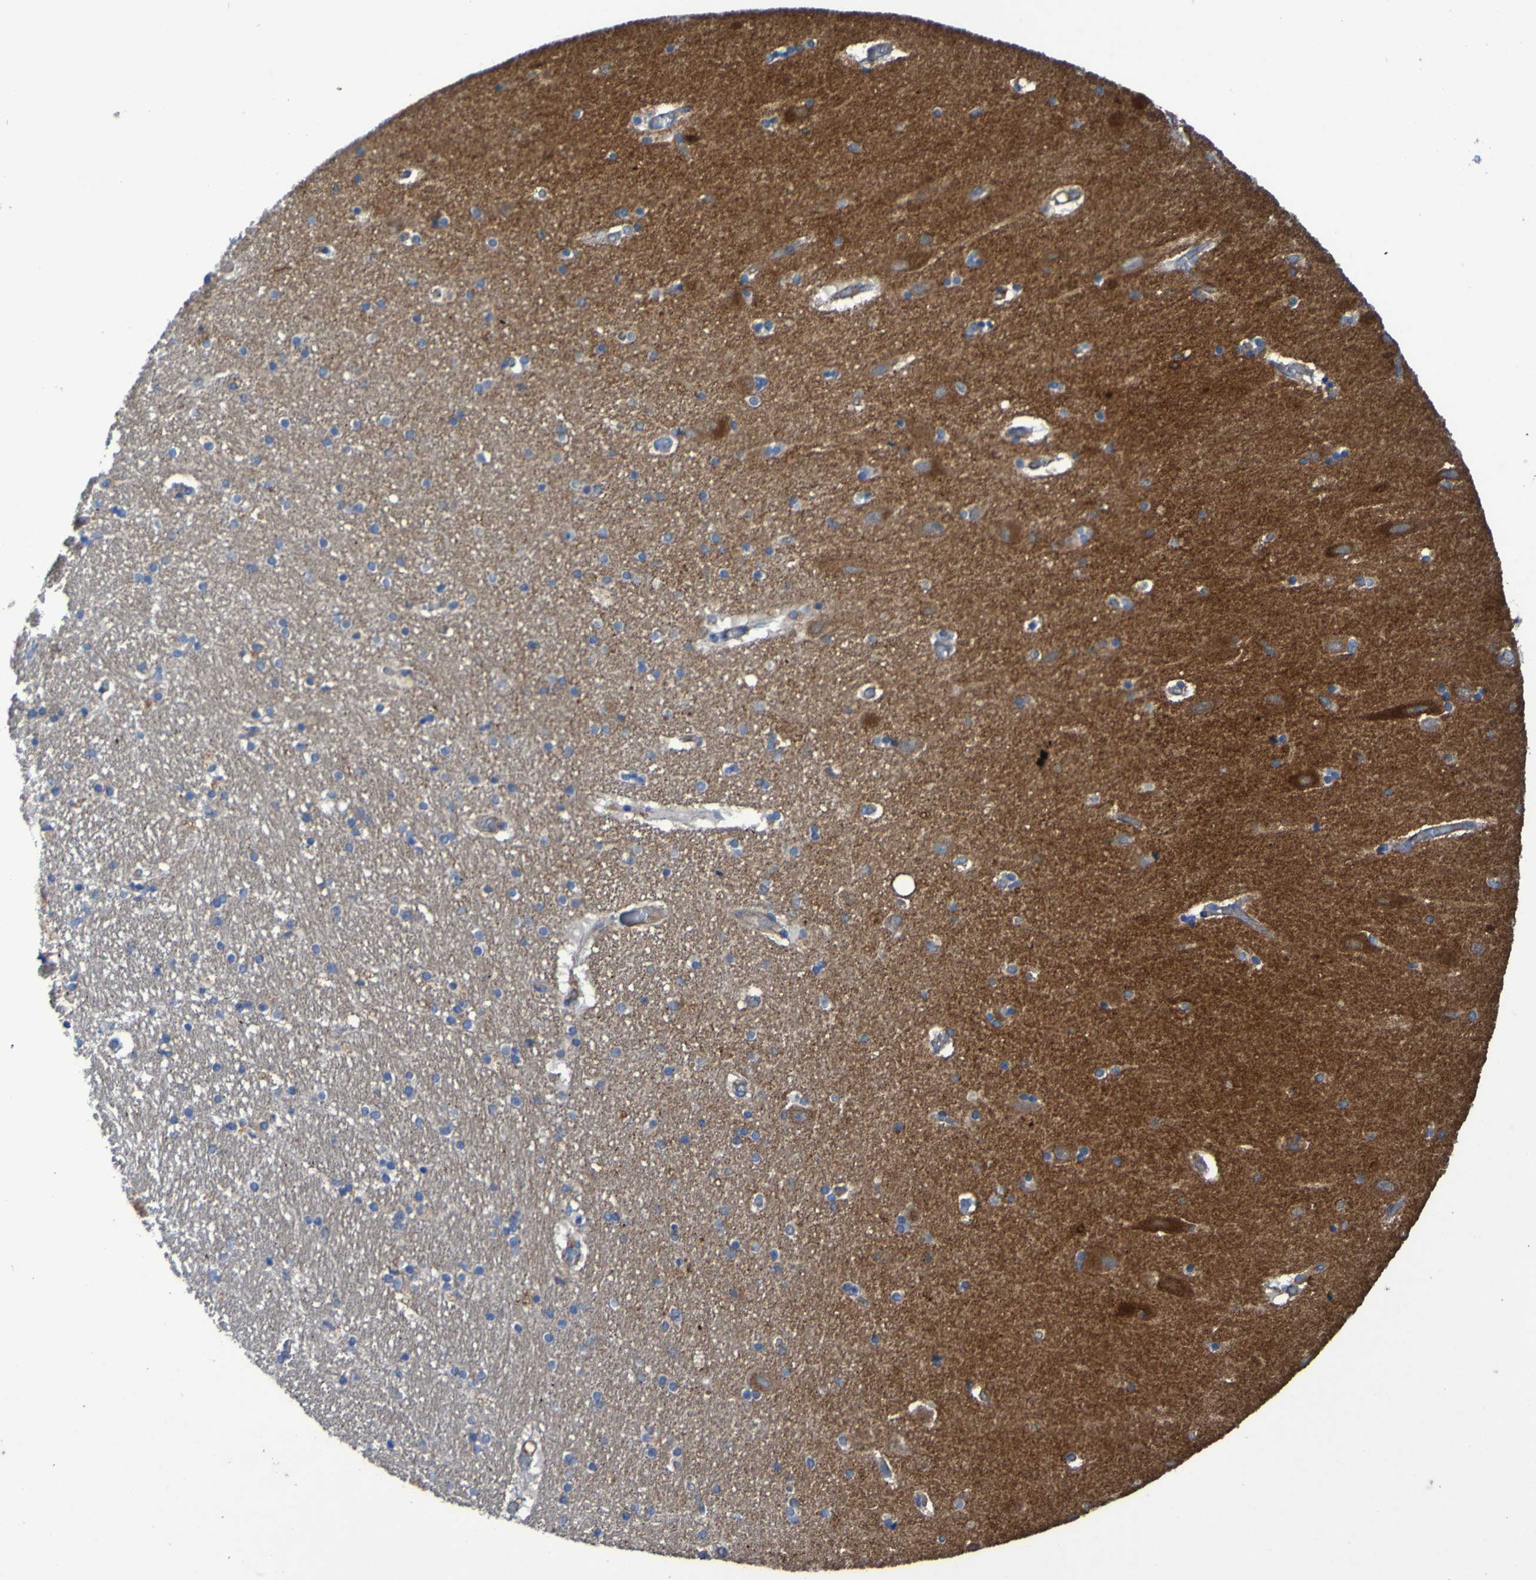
{"staining": {"intensity": "weak", "quantity": "<25%", "location": "cytoplasmic/membranous"}, "tissue": "hippocampus", "cell_type": "Glial cells", "image_type": "normal", "snomed": [{"axis": "morphology", "description": "Normal tissue, NOS"}, {"axis": "topography", "description": "Hippocampus"}], "caption": "IHC of benign human hippocampus shows no expression in glial cells.", "gene": "ARHGEF16", "patient": {"sex": "female", "age": 54}}